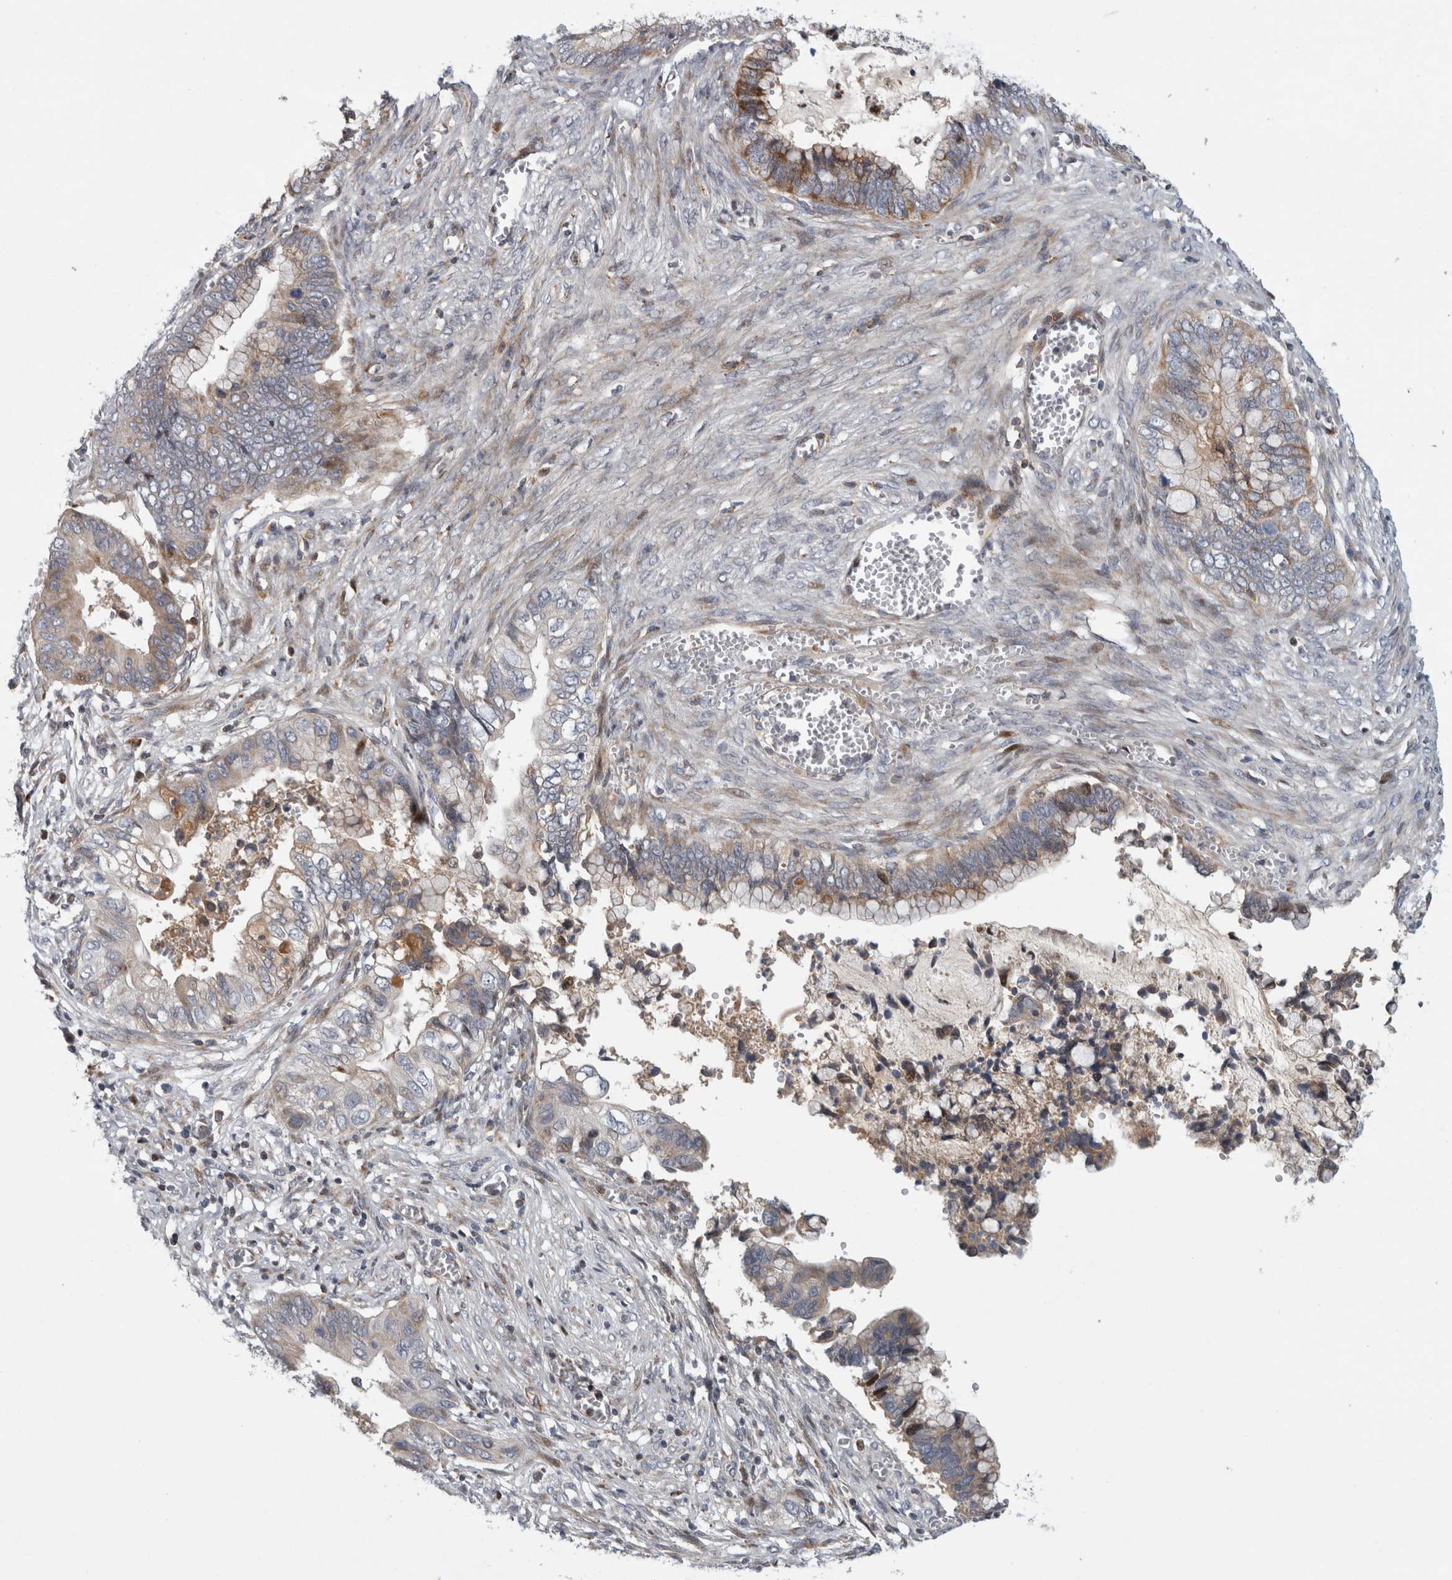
{"staining": {"intensity": "weak", "quantity": "<25%", "location": "cytoplasmic/membranous"}, "tissue": "cervical cancer", "cell_type": "Tumor cells", "image_type": "cancer", "snomed": [{"axis": "morphology", "description": "Adenocarcinoma, NOS"}, {"axis": "topography", "description": "Cervix"}], "caption": "A micrograph of cervical adenocarcinoma stained for a protein exhibits no brown staining in tumor cells.", "gene": "RBM48", "patient": {"sex": "female", "age": 44}}